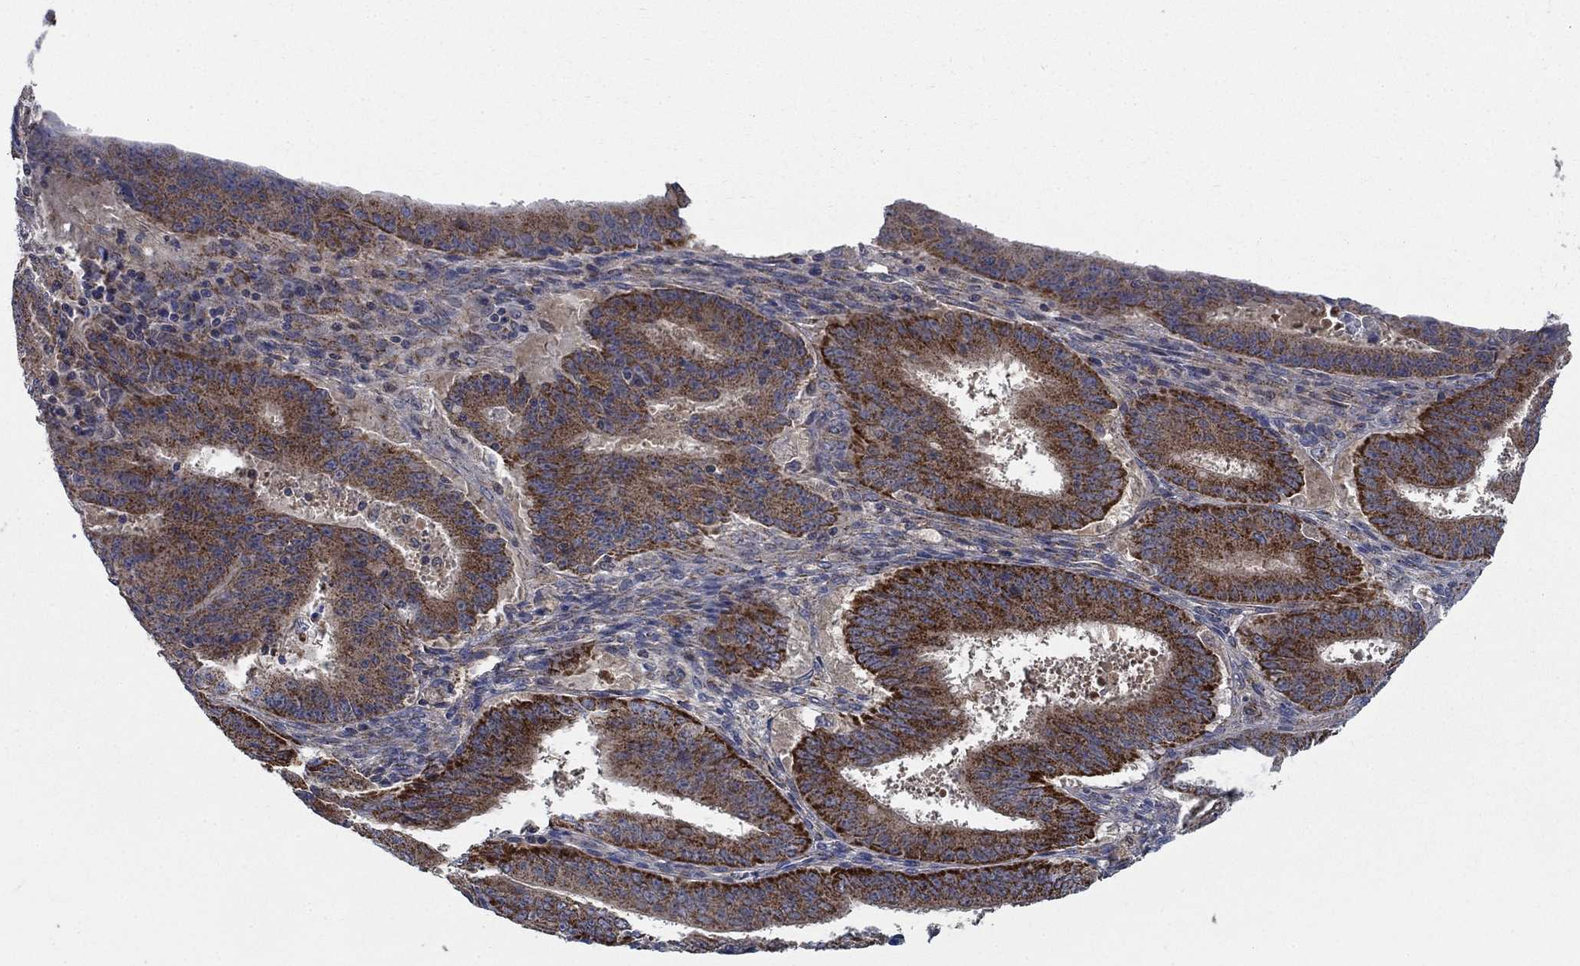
{"staining": {"intensity": "strong", "quantity": "25%-75%", "location": "cytoplasmic/membranous"}, "tissue": "ovarian cancer", "cell_type": "Tumor cells", "image_type": "cancer", "snomed": [{"axis": "morphology", "description": "Carcinoma, endometroid"}, {"axis": "topography", "description": "Ovary"}], "caption": "The image shows immunohistochemical staining of ovarian cancer. There is strong cytoplasmic/membranous positivity is appreciated in about 25%-75% of tumor cells.", "gene": "NME7", "patient": {"sex": "female", "age": 42}}